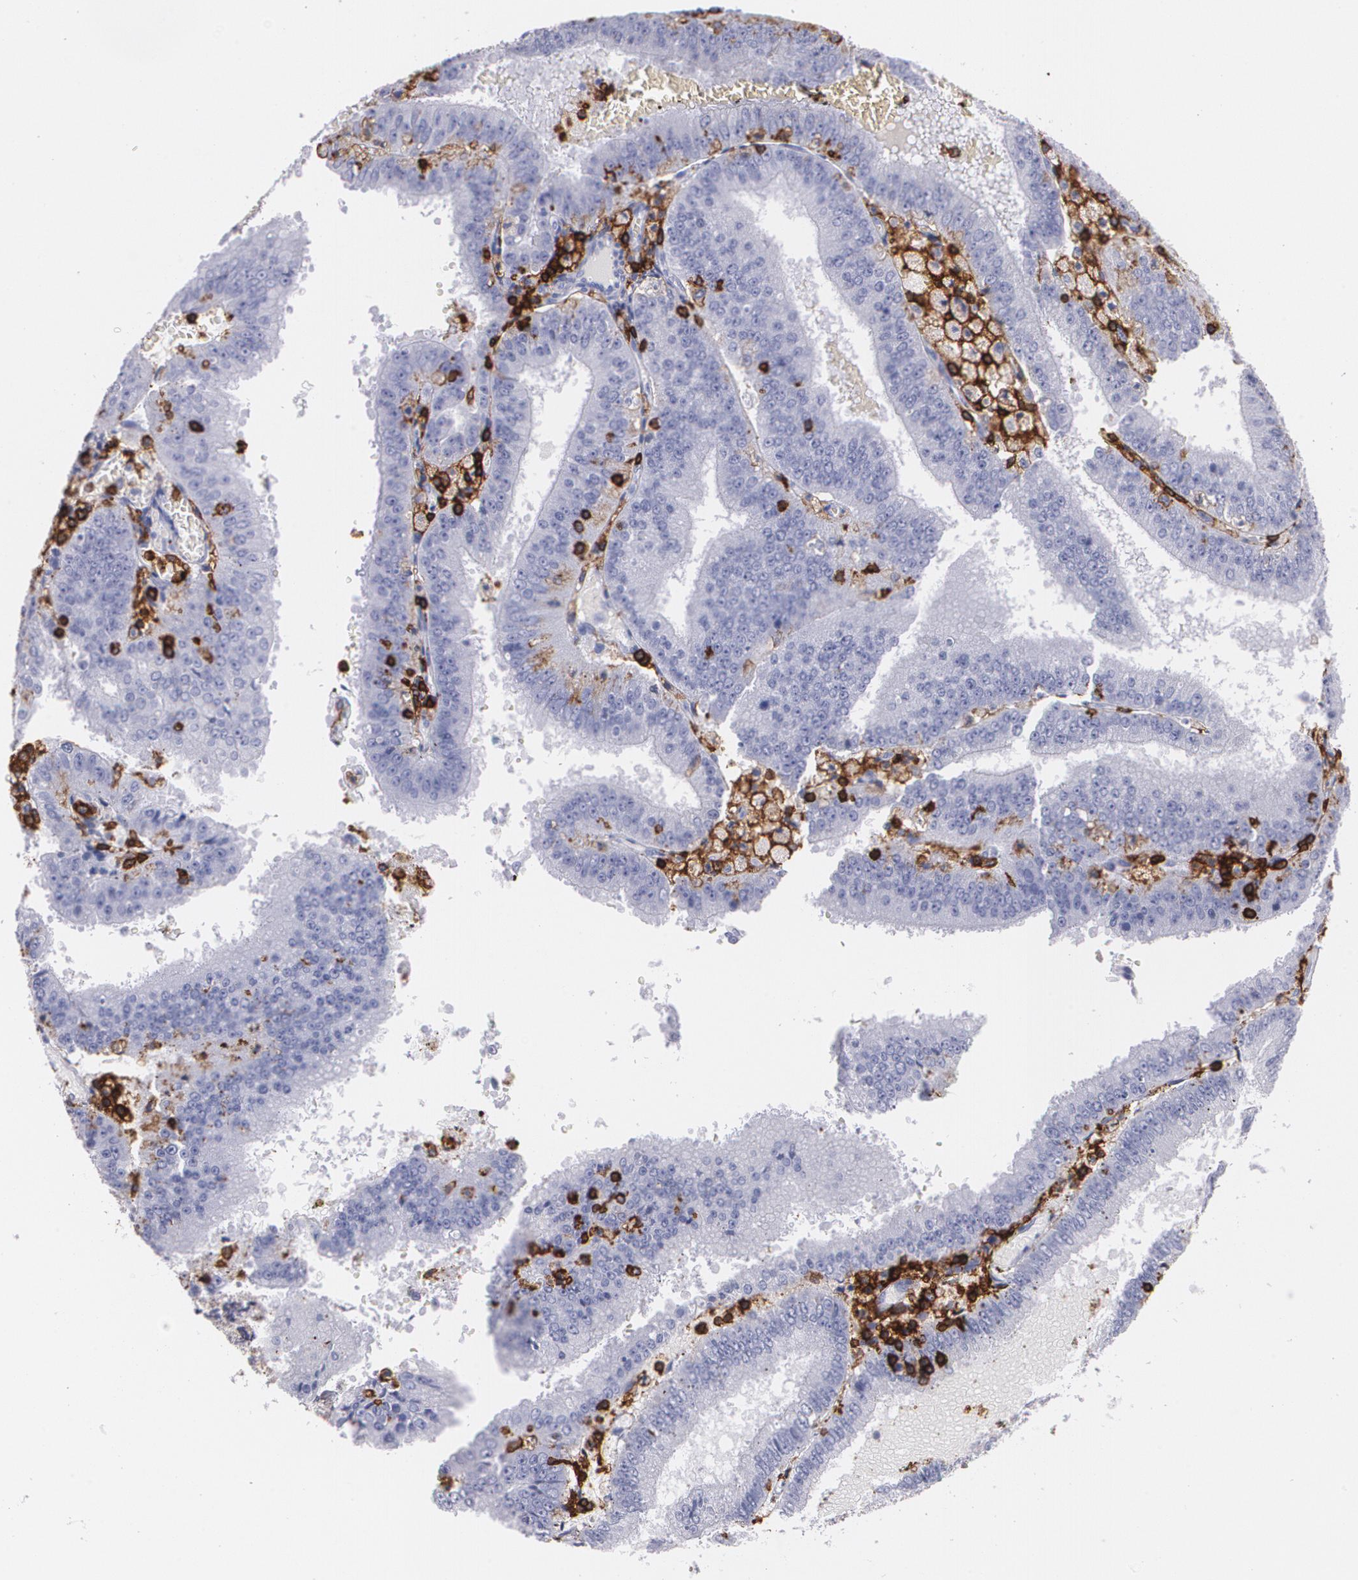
{"staining": {"intensity": "negative", "quantity": "none", "location": "none"}, "tissue": "endometrial cancer", "cell_type": "Tumor cells", "image_type": "cancer", "snomed": [{"axis": "morphology", "description": "Adenocarcinoma, NOS"}, {"axis": "topography", "description": "Endometrium"}], "caption": "DAB (3,3'-diaminobenzidine) immunohistochemical staining of human endometrial cancer (adenocarcinoma) reveals no significant expression in tumor cells.", "gene": "PTPRC", "patient": {"sex": "female", "age": 66}}